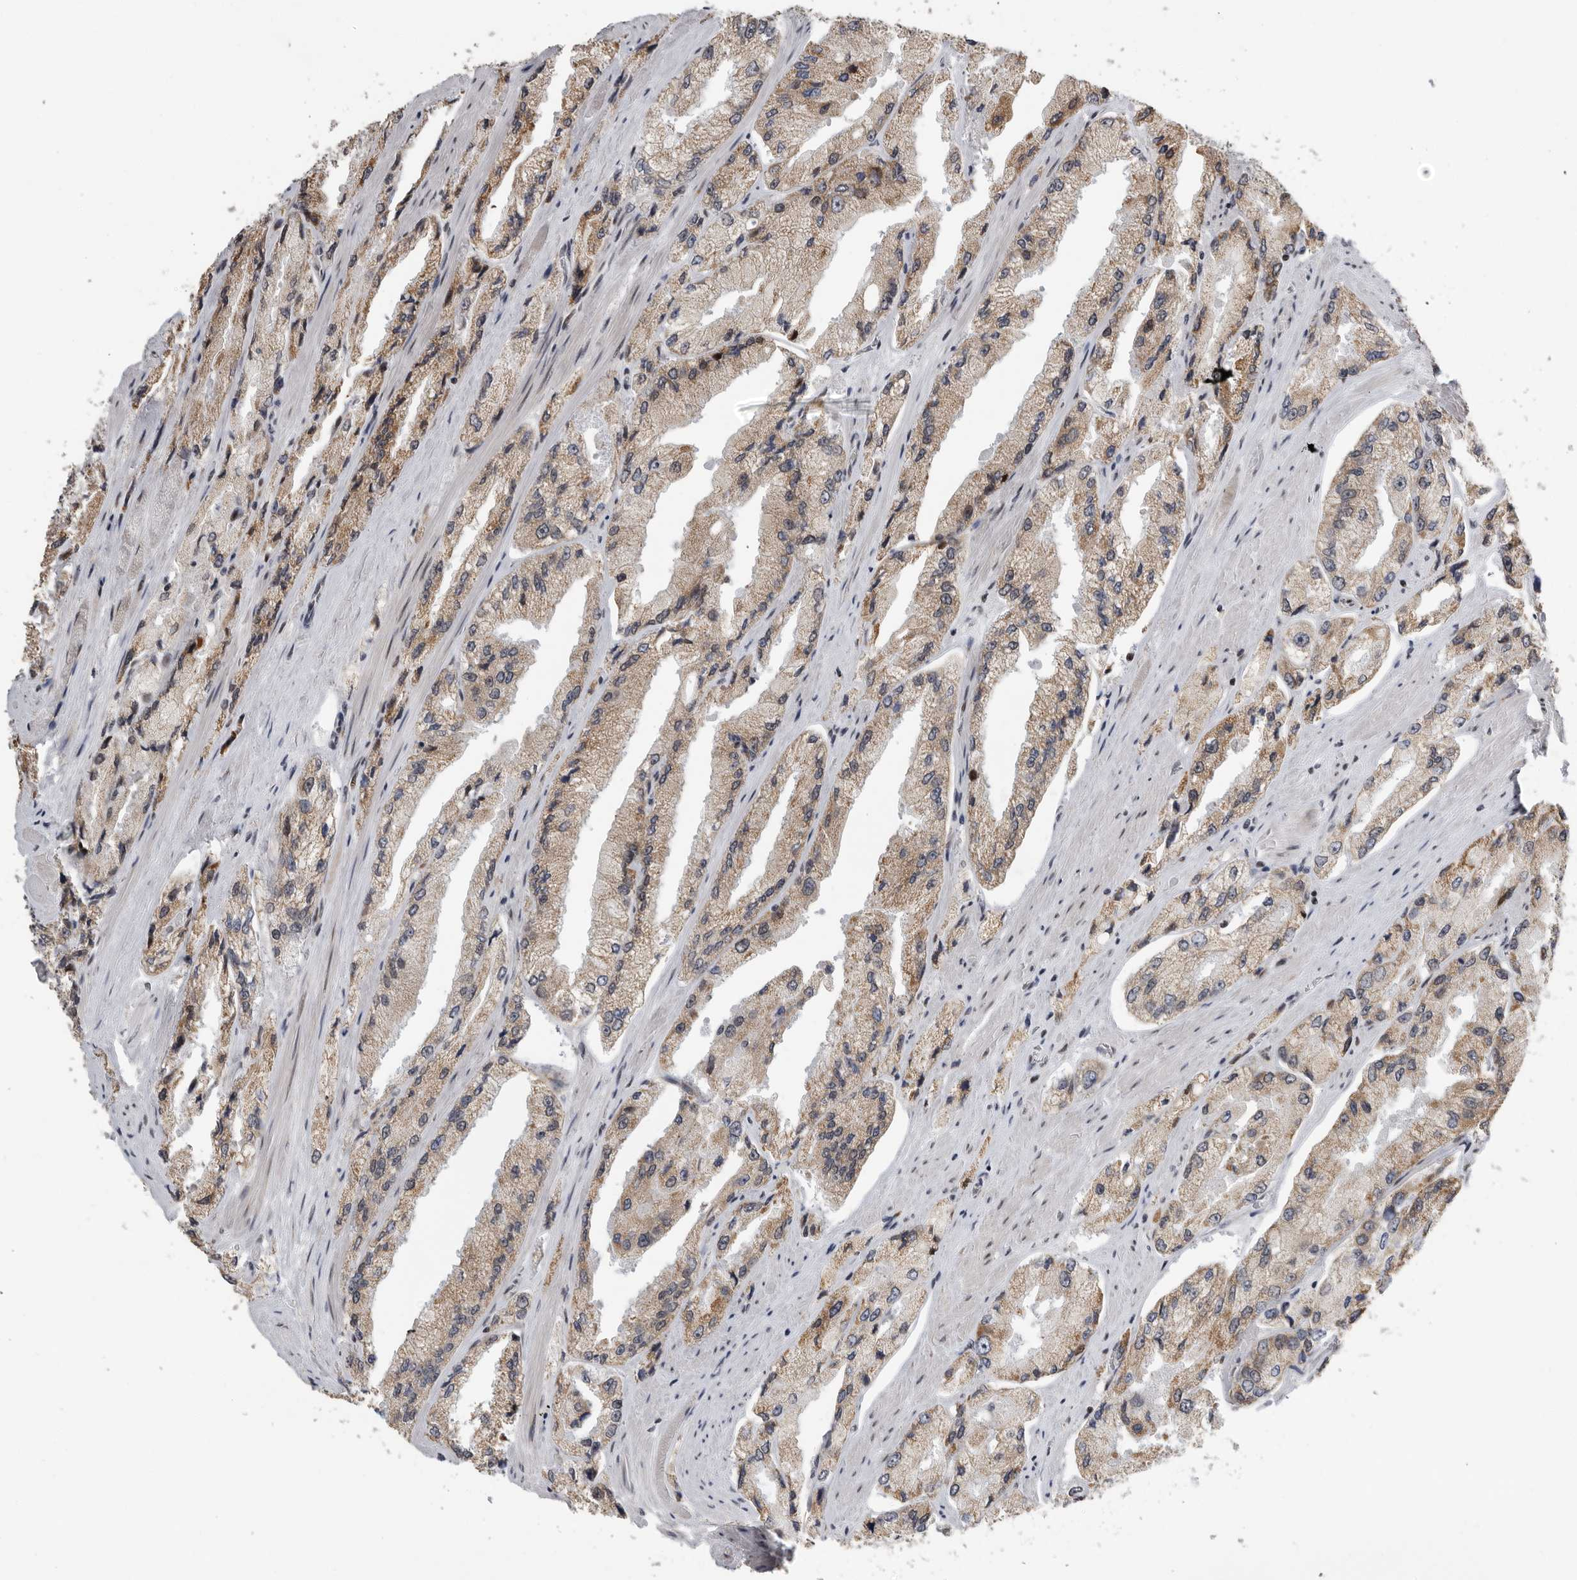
{"staining": {"intensity": "moderate", "quantity": ">75%", "location": "cytoplasmic/membranous"}, "tissue": "prostate cancer", "cell_type": "Tumor cells", "image_type": "cancer", "snomed": [{"axis": "morphology", "description": "Adenocarcinoma, High grade"}, {"axis": "topography", "description": "Prostate"}], "caption": "The image exhibits staining of prostate adenocarcinoma (high-grade), revealing moderate cytoplasmic/membranous protein positivity (brown color) within tumor cells.", "gene": "PCMTD1", "patient": {"sex": "male", "age": 58}}